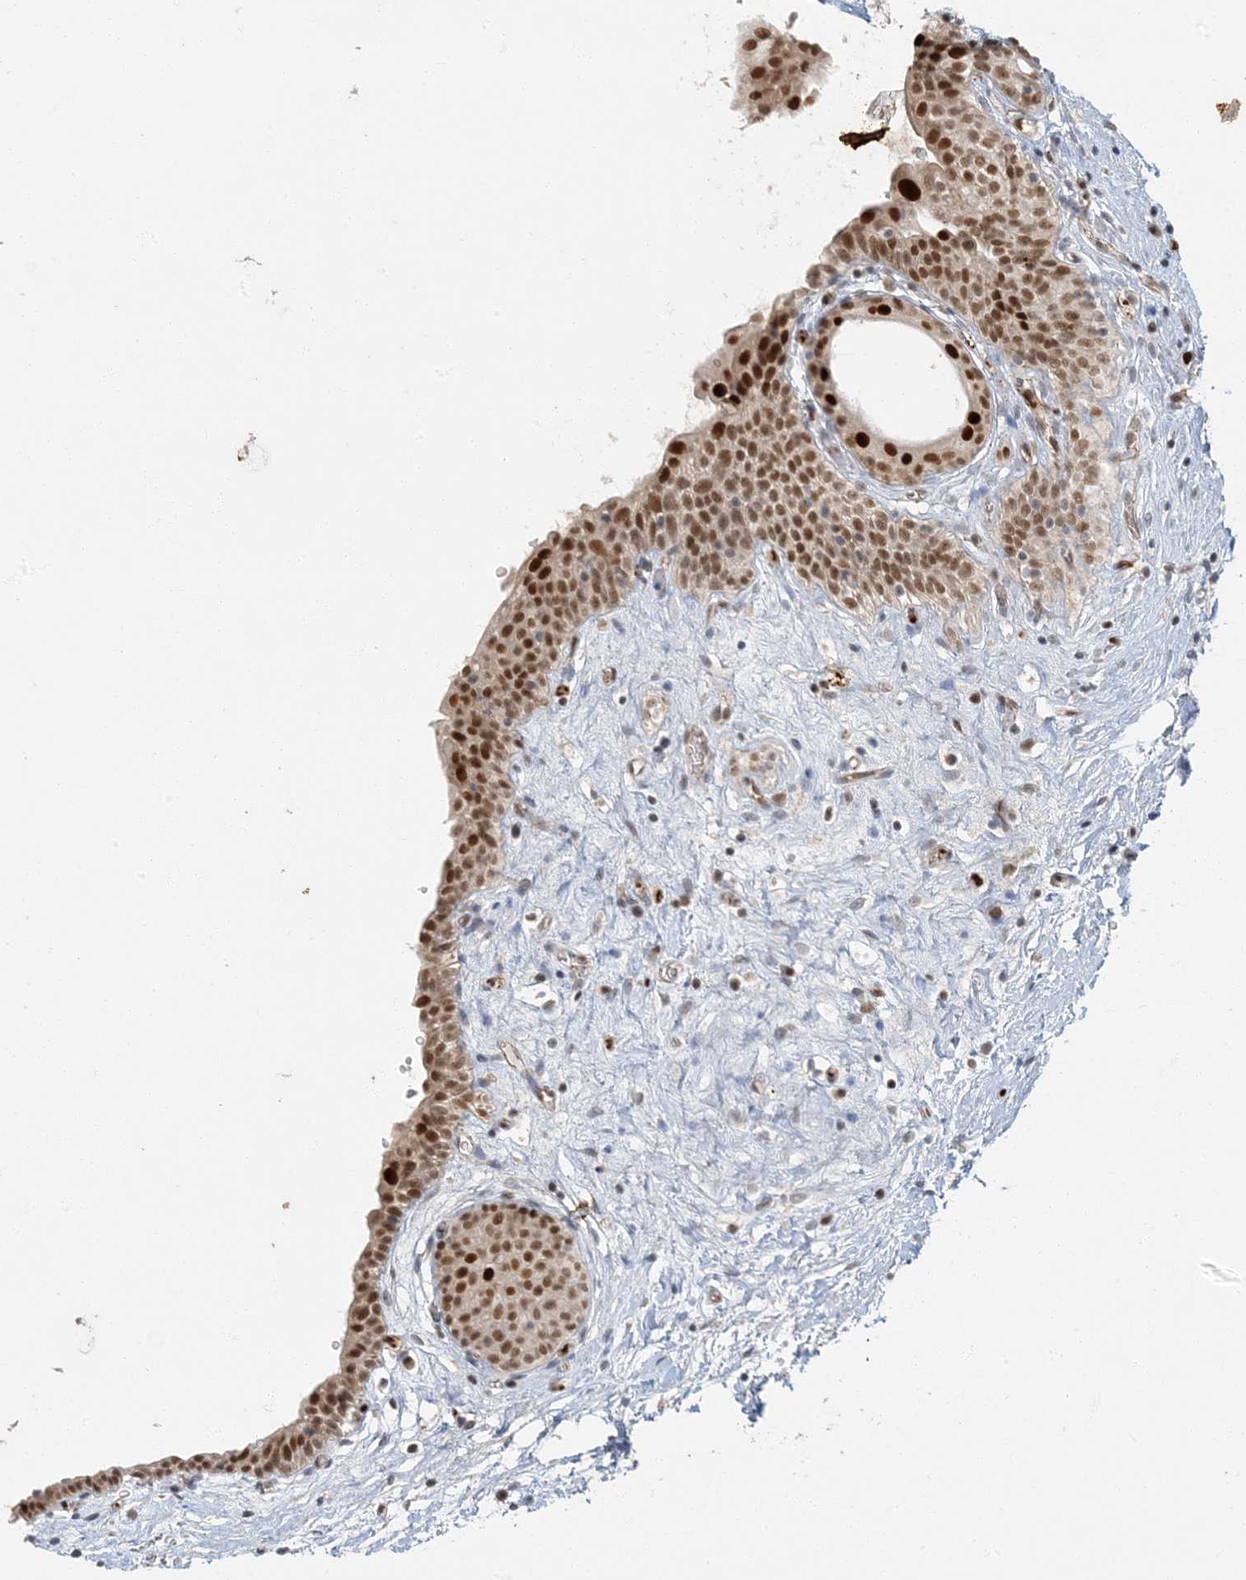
{"staining": {"intensity": "strong", "quantity": ">75%", "location": "nuclear"}, "tissue": "urinary bladder", "cell_type": "Urothelial cells", "image_type": "normal", "snomed": [{"axis": "morphology", "description": "Normal tissue, NOS"}, {"axis": "topography", "description": "Urinary bladder"}], "caption": "Immunohistochemistry (IHC) of unremarkable human urinary bladder shows high levels of strong nuclear expression in about >75% of urothelial cells. (IHC, brightfield microscopy, high magnification).", "gene": "AK9", "patient": {"sex": "male", "age": 83}}